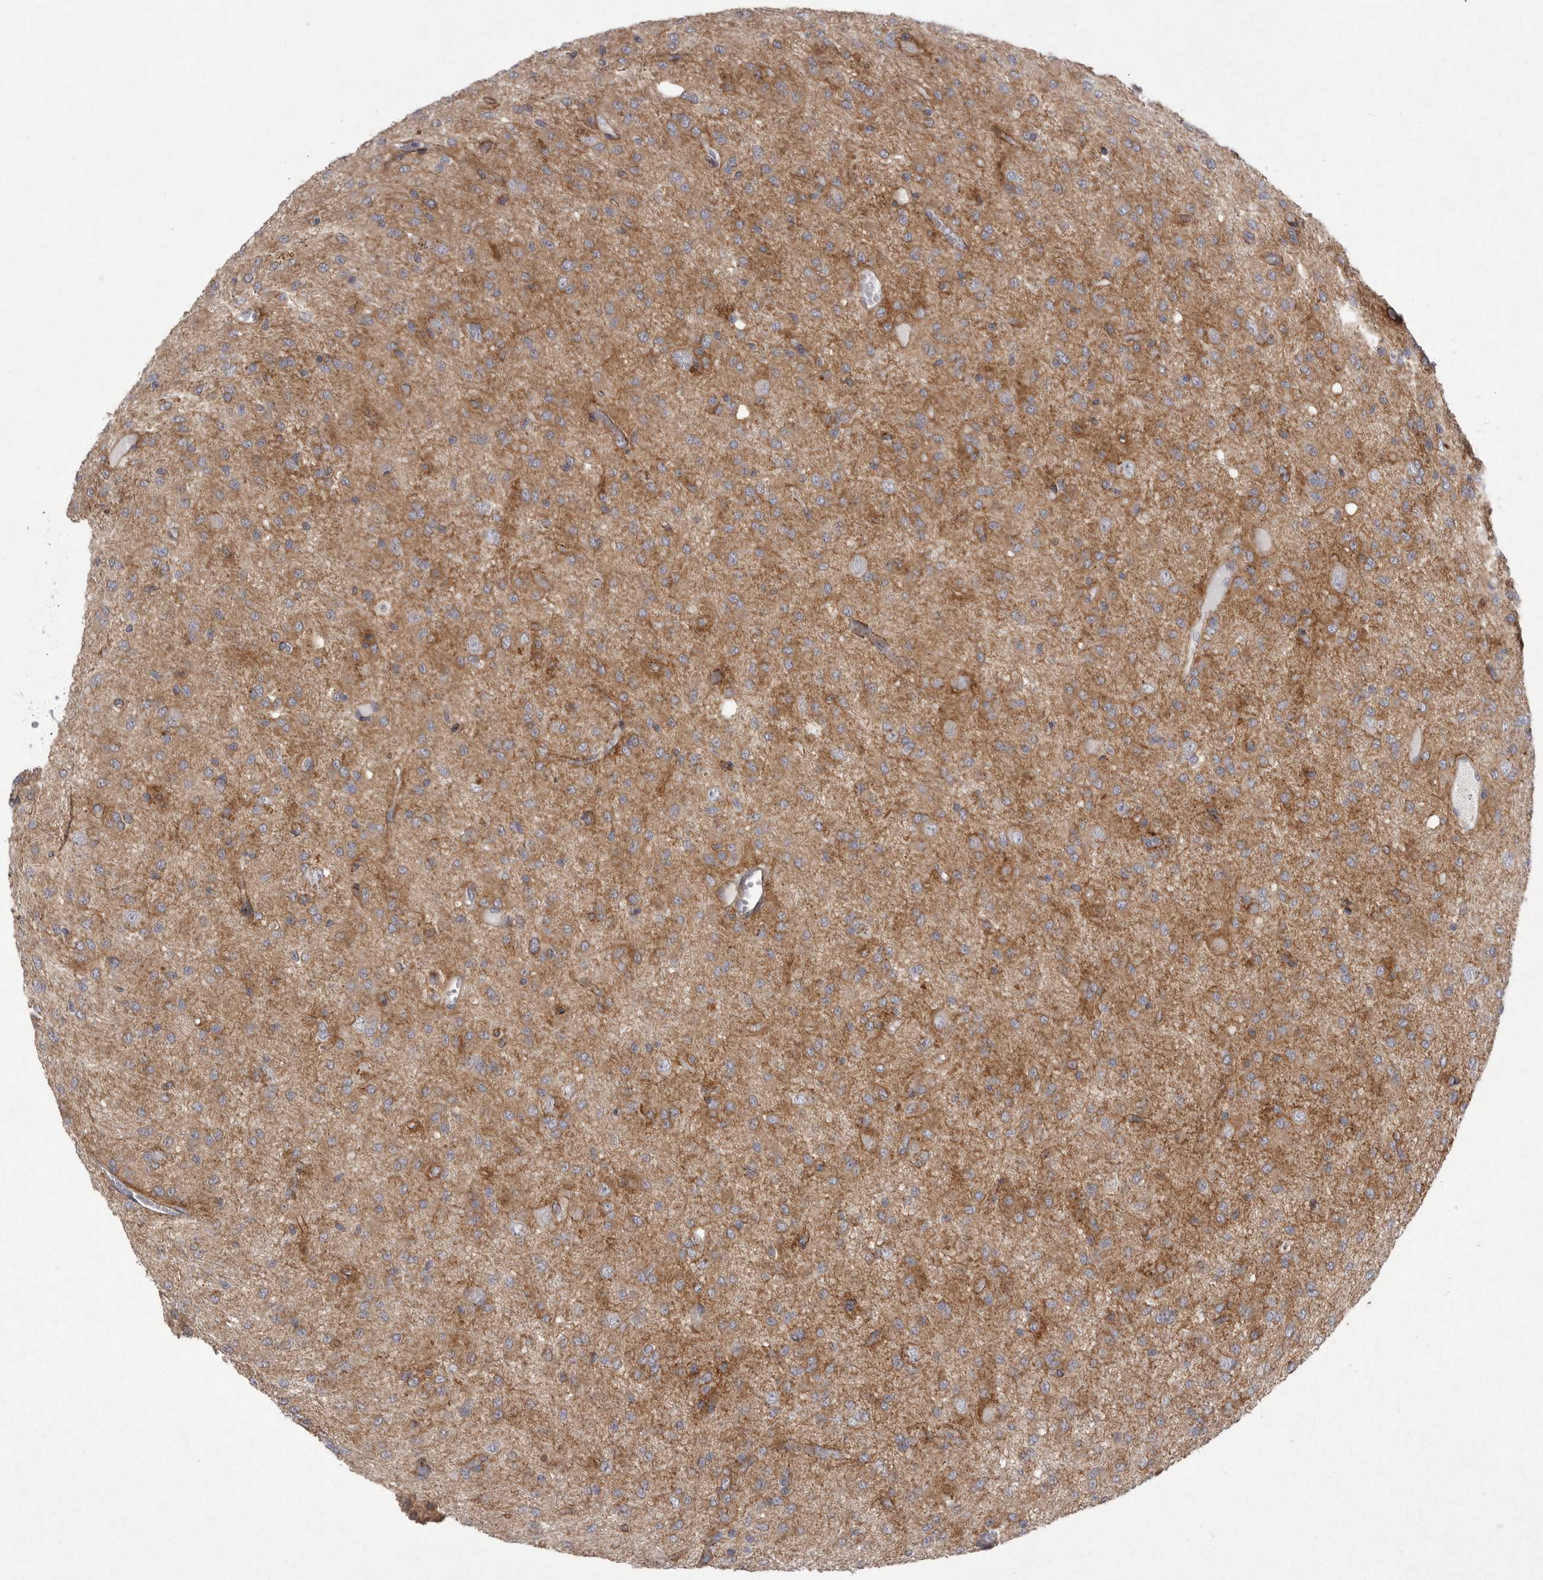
{"staining": {"intensity": "weak", "quantity": ">75%", "location": "cytoplasmic/membranous"}, "tissue": "glioma", "cell_type": "Tumor cells", "image_type": "cancer", "snomed": [{"axis": "morphology", "description": "Glioma, malignant, High grade"}, {"axis": "topography", "description": "Brain"}], "caption": "Brown immunohistochemical staining in glioma demonstrates weak cytoplasmic/membranous positivity in approximately >75% of tumor cells.", "gene": "VANGL2", "patient": {"sex": "female", "age": 59}}